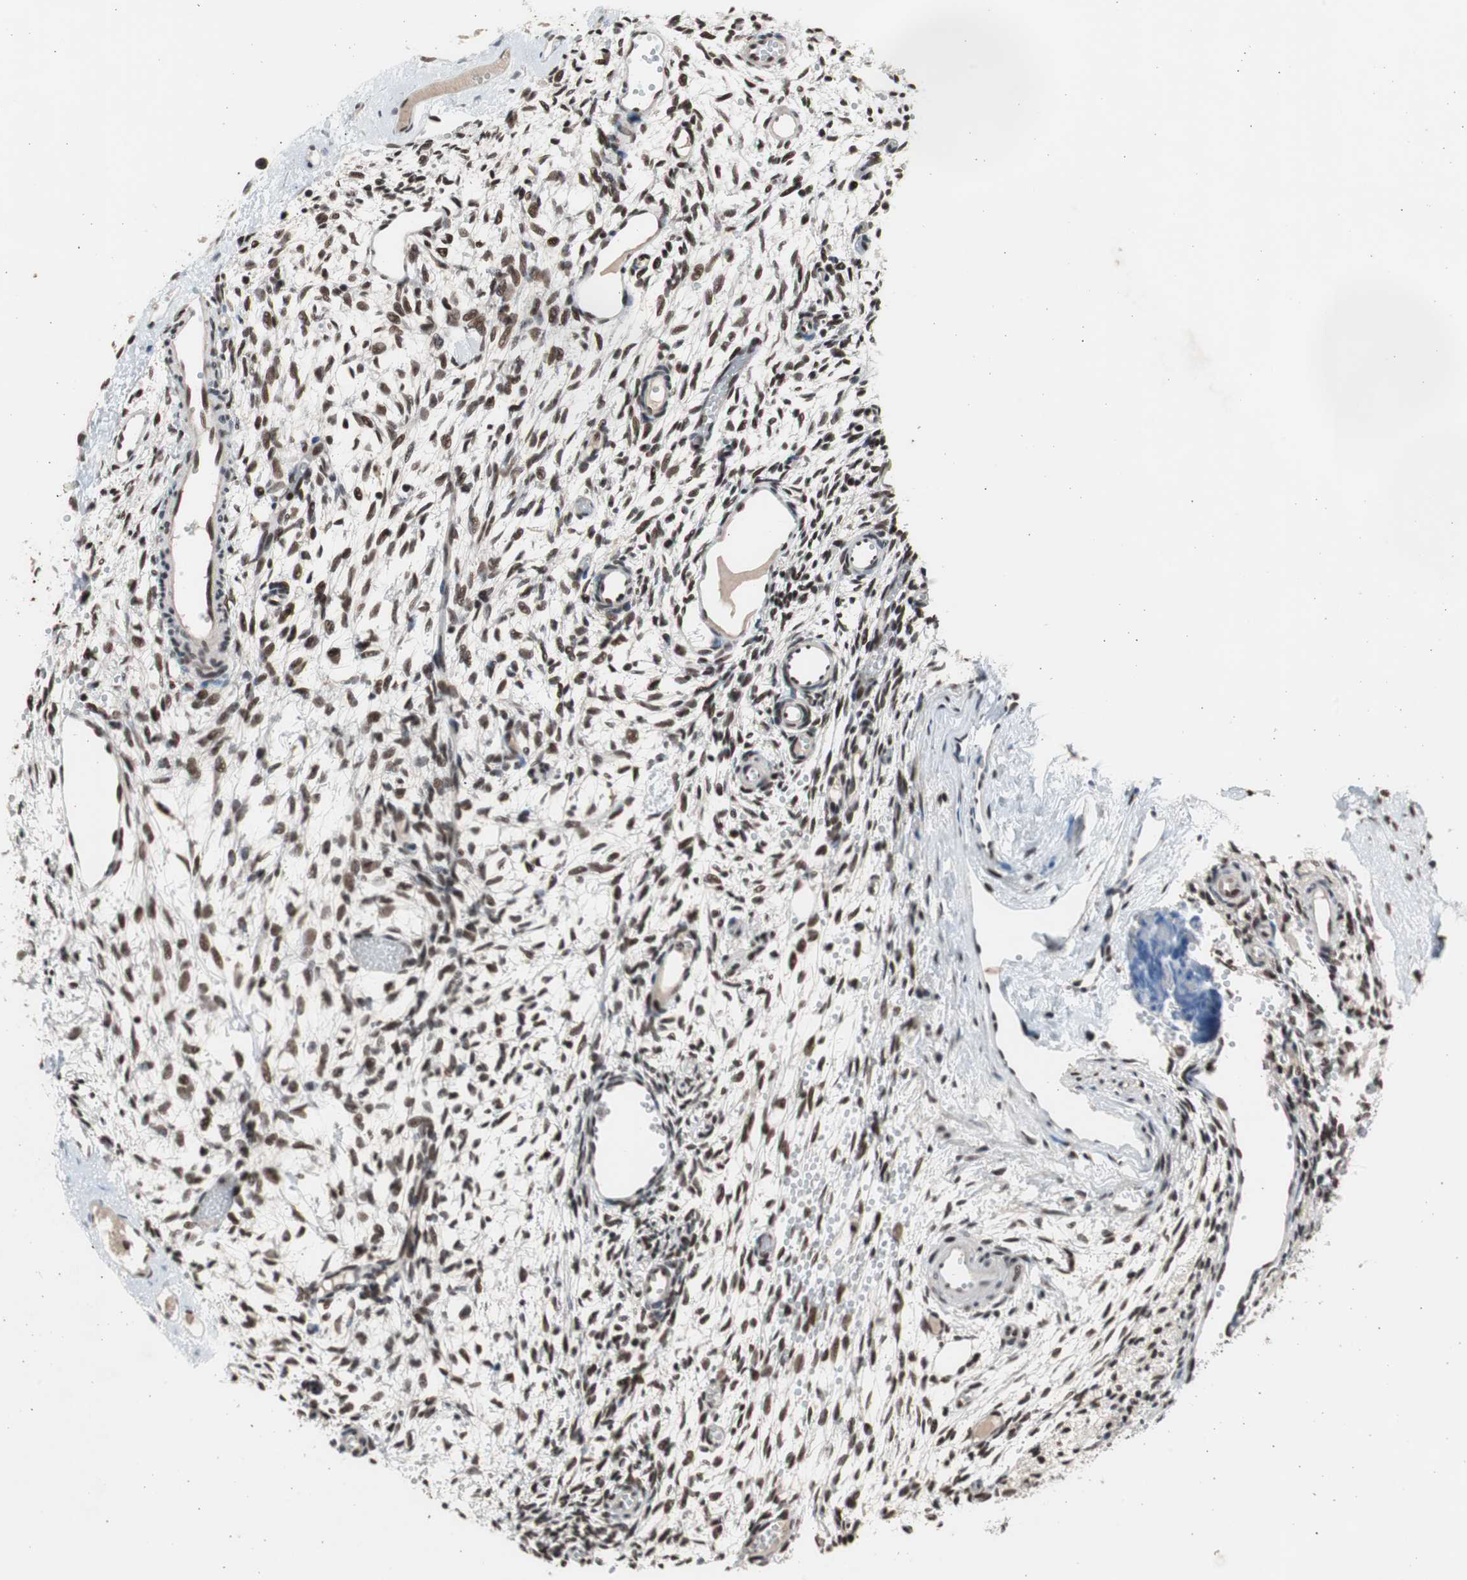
{"staining": {"intensity": "moderate", "quantity": ">75%", "location": "nuclear"}, "tissue": "ovary", "cell_type": "Ovarian stroma cells", "image_type": "normal", "snomed": [{"axis": "morphology", "description": "Normal tissue, NOS"}, {"axis": "topography", "description": "Ovary"}], "caption": "Protein staining by immunohistochemistry shows moderate nuclear expression in approximately >75% of ovarian stroma cells in unremarkable ovary. Immunohistochemistry stains the protein in brown and the nuclei are stained blue.", "gene": "RPA1", "patient": {"sex": "female", "age": 35}}